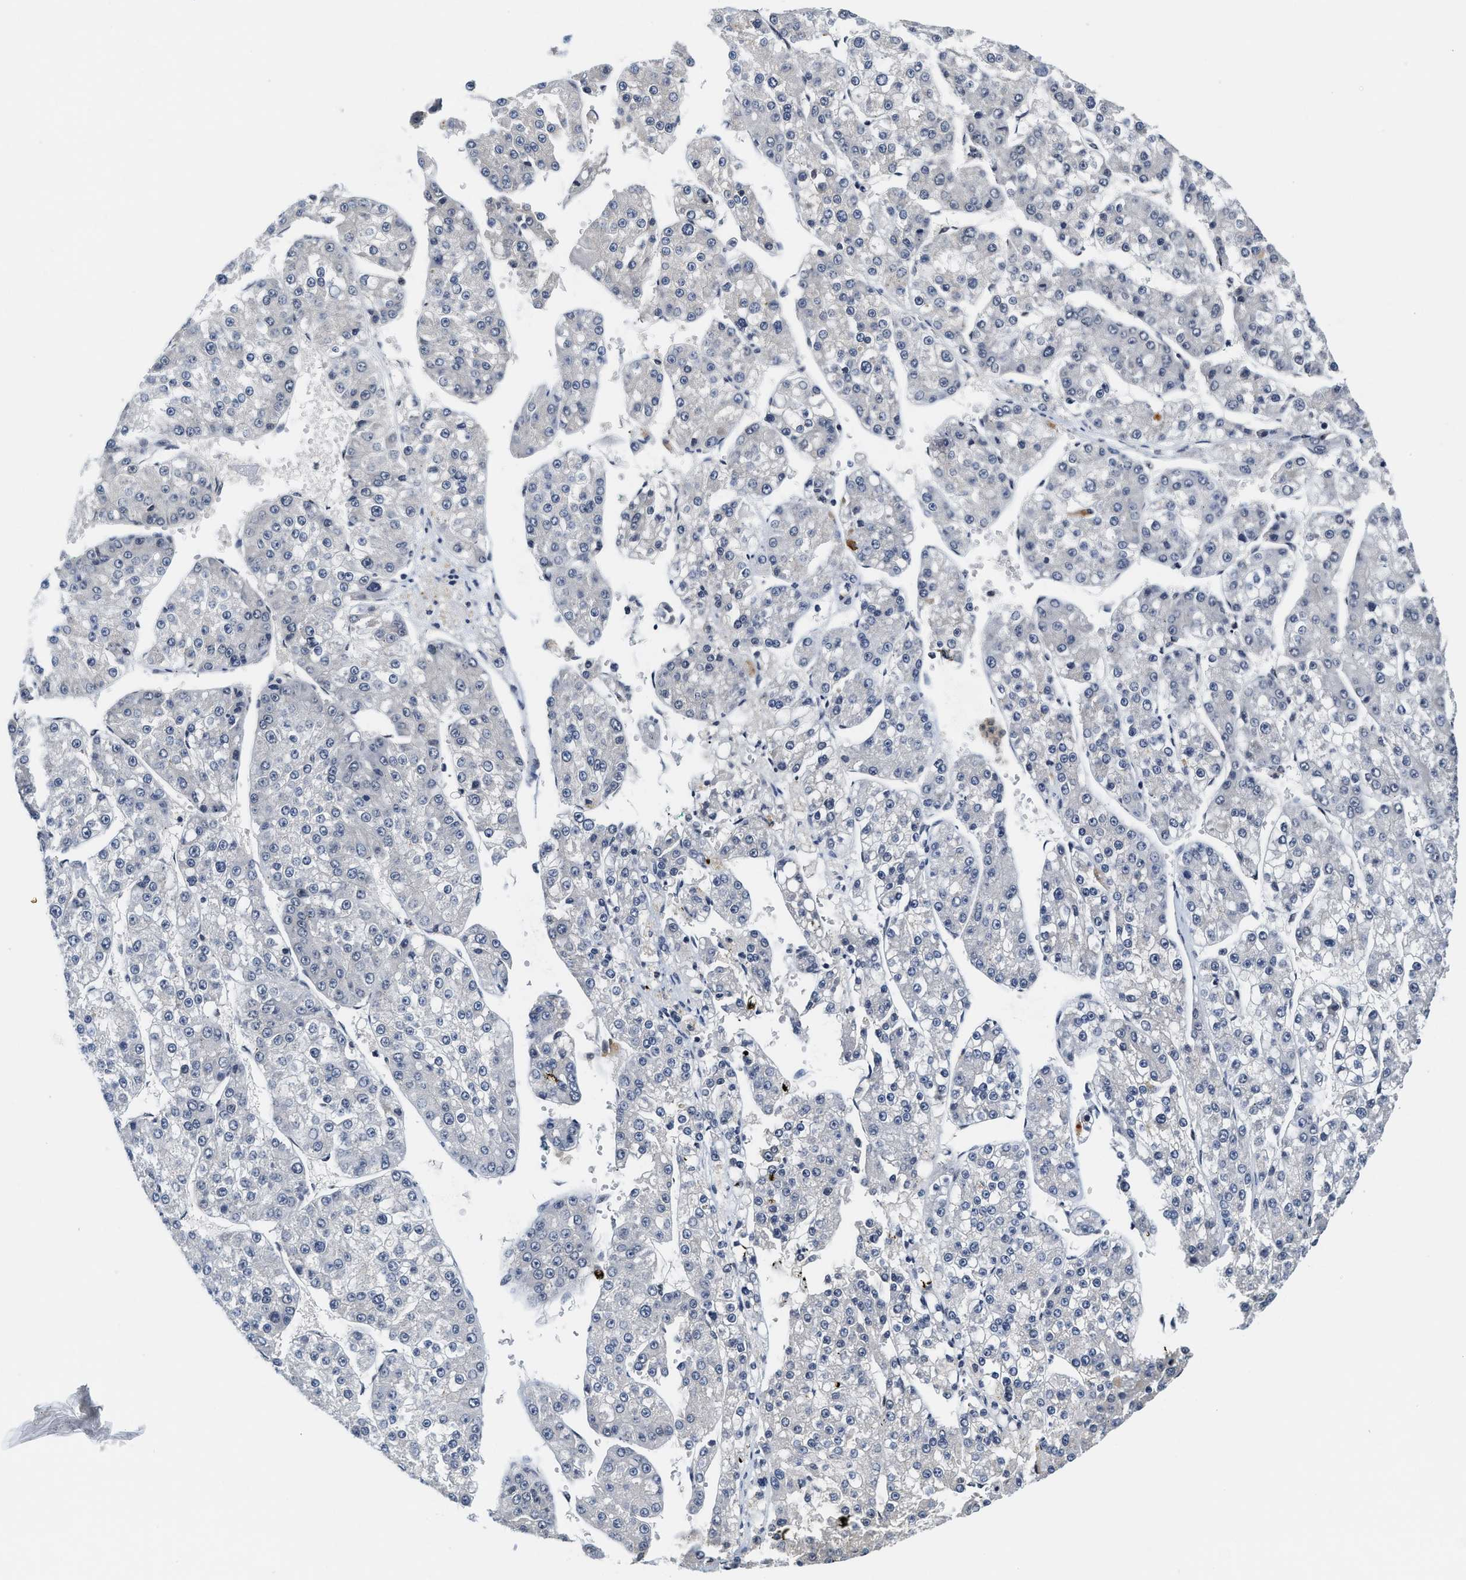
{"staining": {"intensity": "negative", "quantity": "none", "location": "none"}, "tissue": "liver cancer", "cell_type": "Tumor cells", "image_type": "cancer", "snomed": [{"axis": "morphology", "description": "Carcinoma, Hepatocellular, NOS"}, {"axis": "topography", "description": "Liver"}], "caption": "Immunohistochemistry (IHC) of human hepatocellular carcinoma (liver) reveals no expression in tumor cells.", "gene": "INIP", "patient": {"sex": "female", "age": 73}}